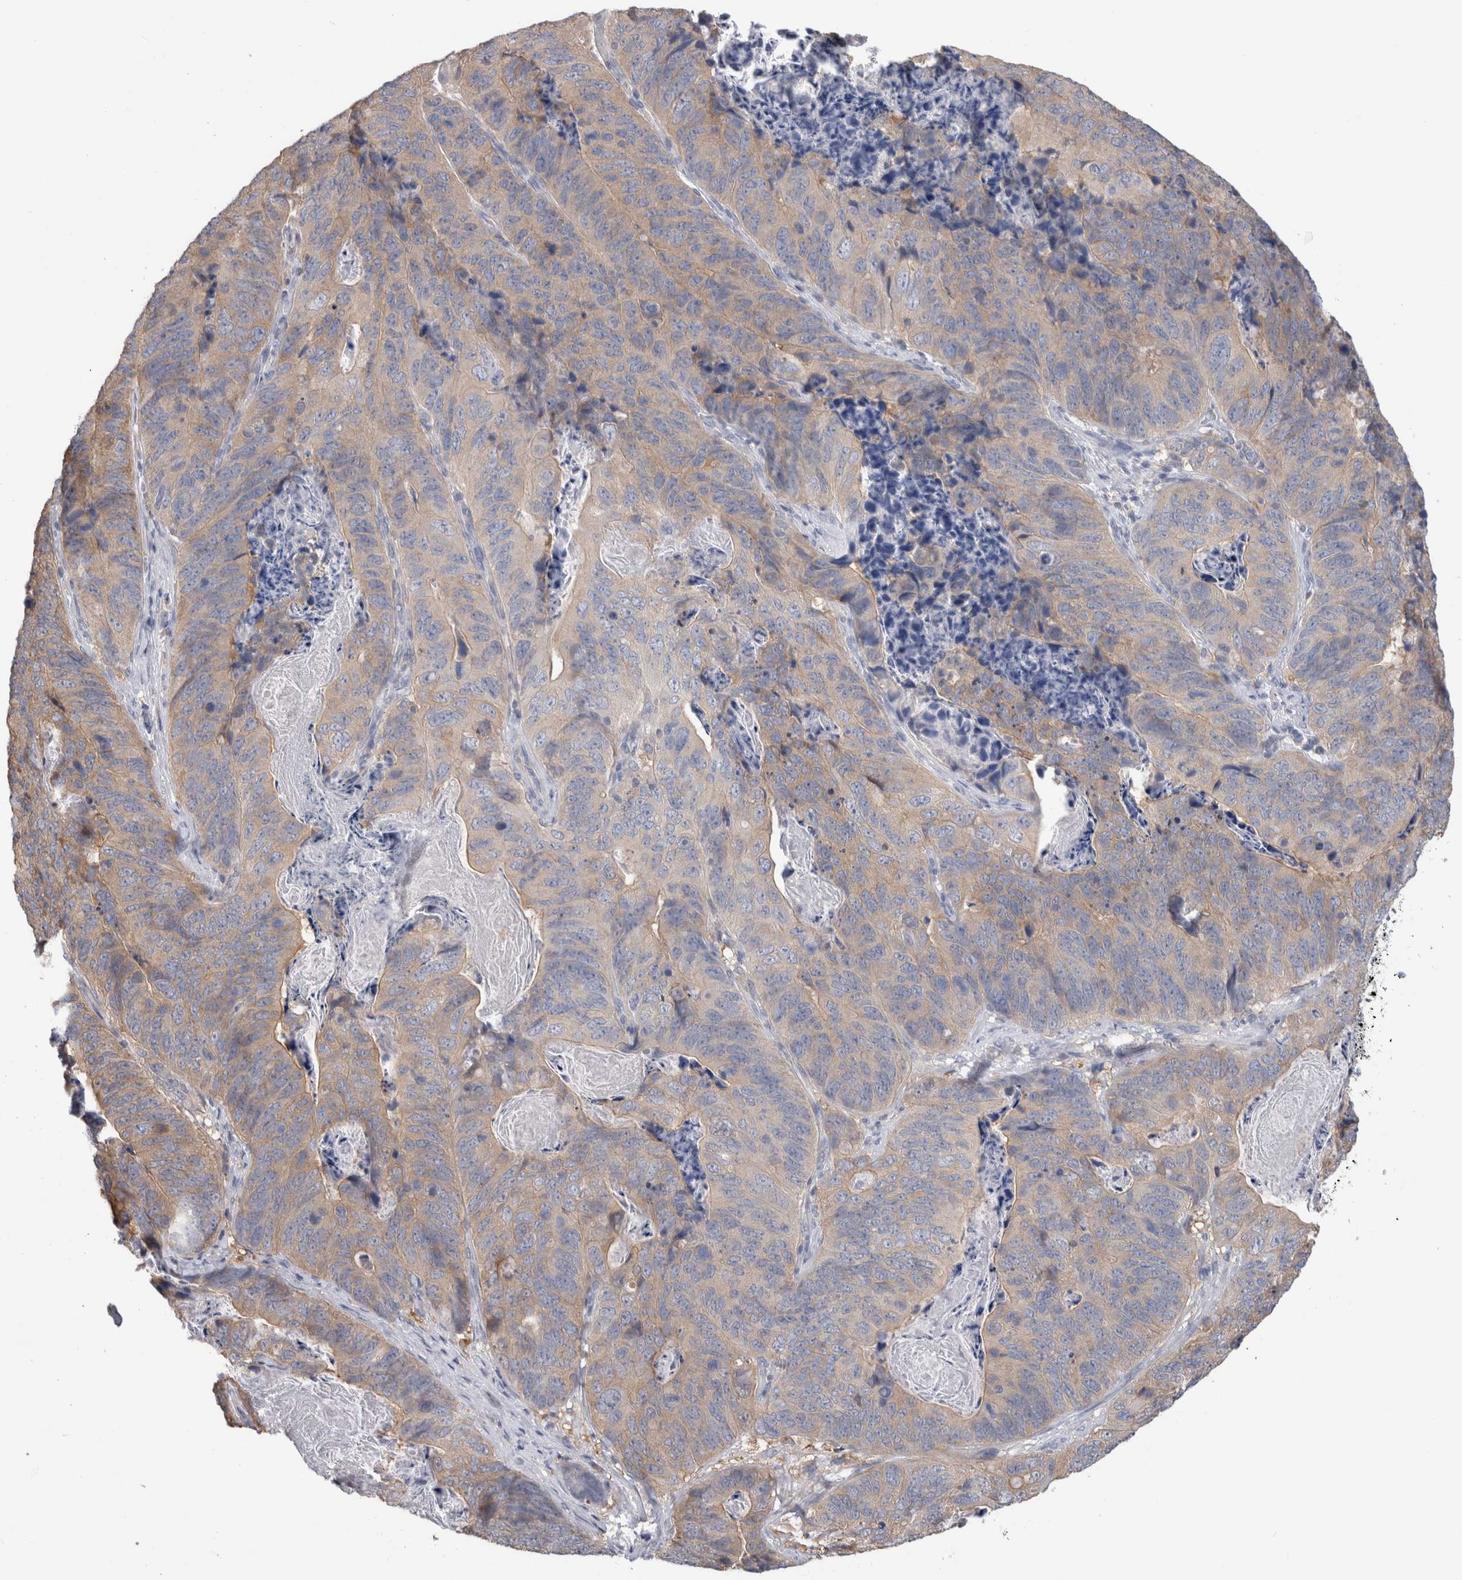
{"staining": {"intensity": "weak", "quantity": "25%-75%", "location": "cytoplasmic/membranous"}, "tissue": "stomach cancer", "cell_type": "Tumor cells", "image_type": "cancer", "snomed": [{"axis": "morphology", "description": "Normal tissue, NOS"}, {"axis": "morphology", "description": "Adenocarcinoma, NOS"}, {"axis": "topography", "description": "Stomach"}], "caption": "Stomach adenocarcinoma stained with a brown dye demonstrates weak cytoplasmic/membranous positive staining in about 25%-75% of tumor cells.", "gene": "SCRN1", "patient": {"sex": "female", "age": 89}}